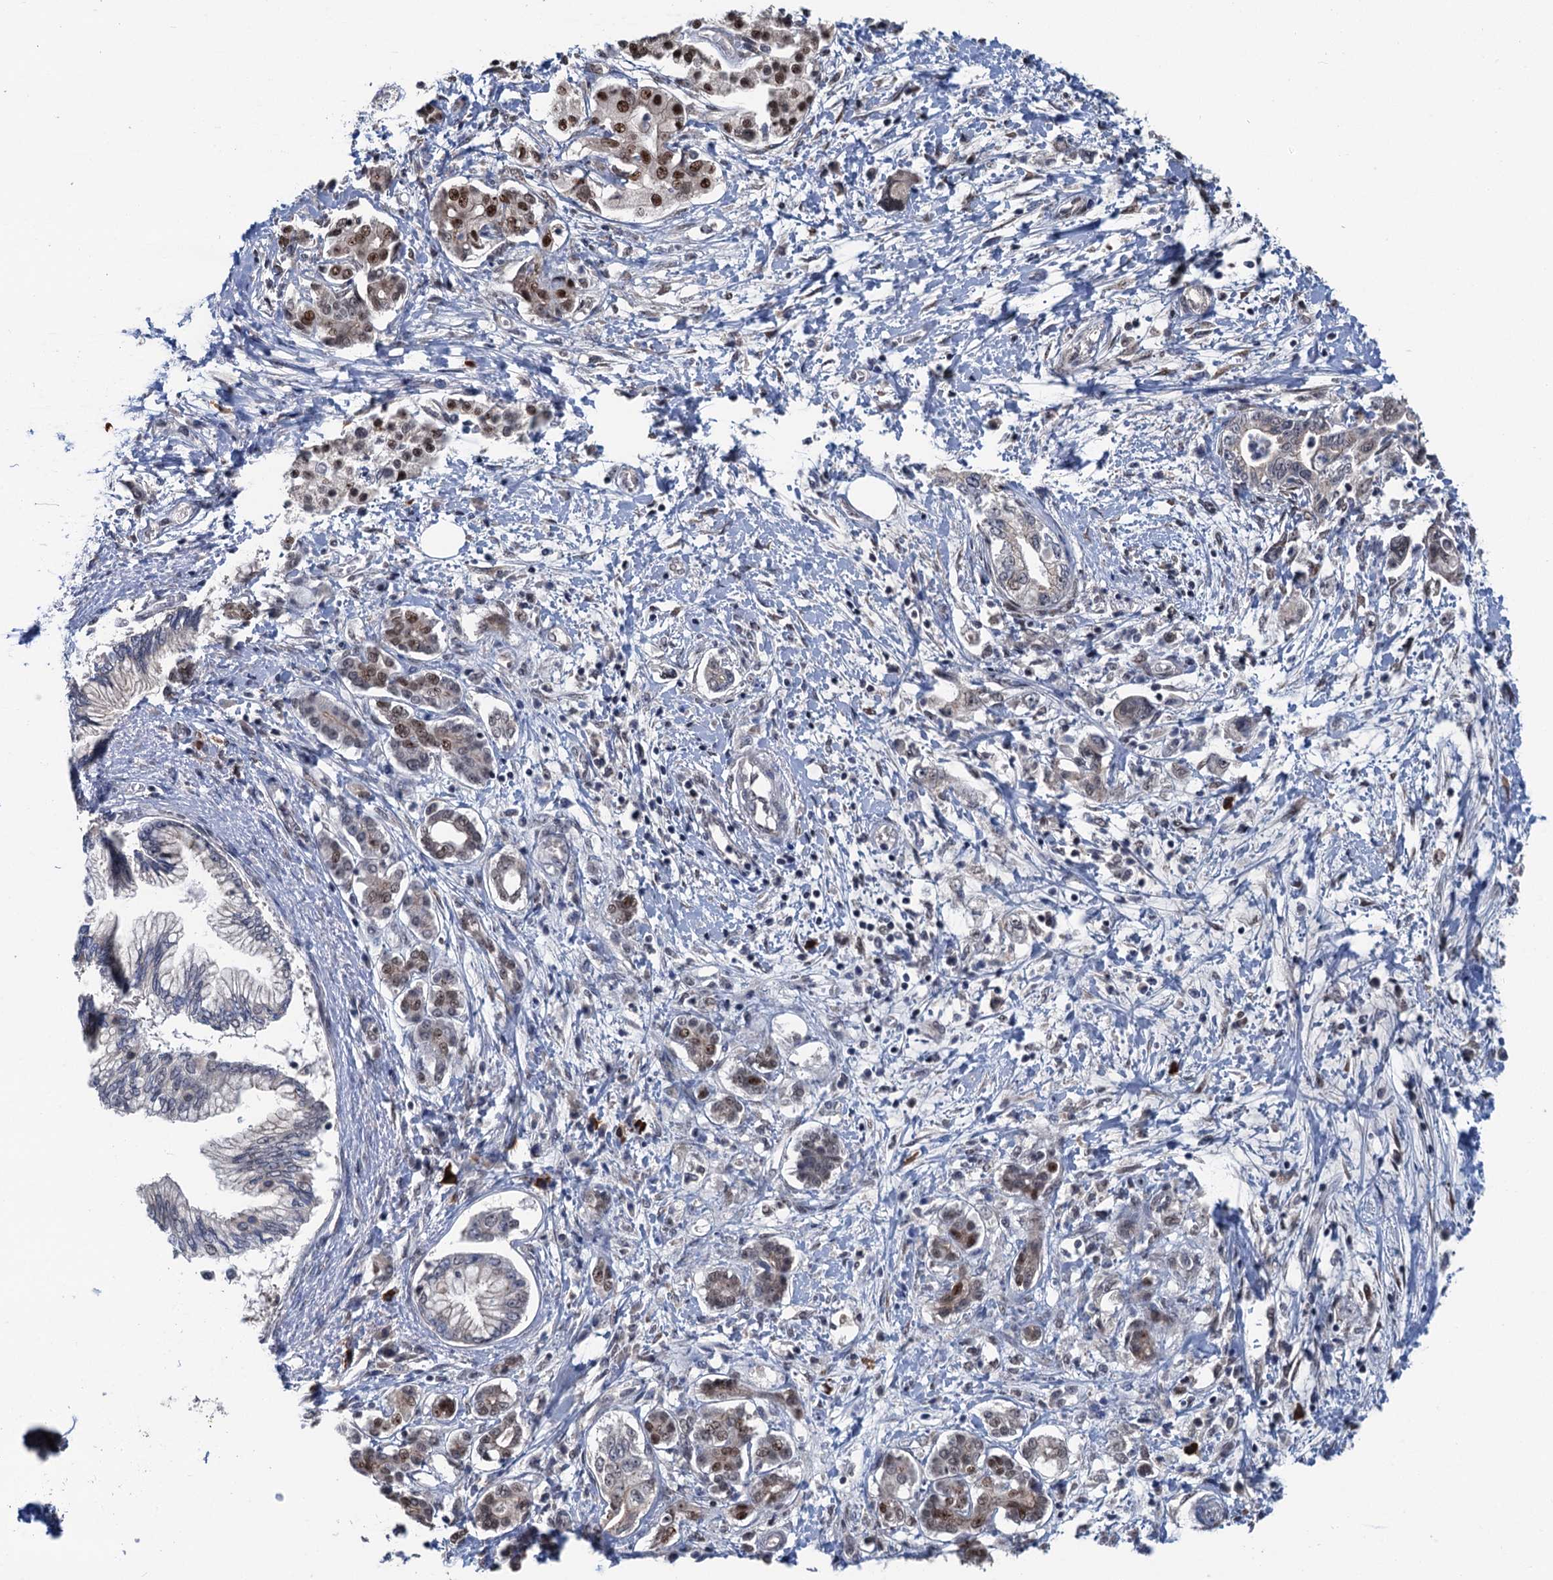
{"staining": {"intensity": "negative", "quantity": "none", "location": "none"}, "tissue": "pancreatic cancer", "cell_type": "Tumor cells", "image_type": "cancer", "snomed": [{"axis": "morphology", "description": "Adenocarcinoma, NOS"}, {"axis": "topography", "description": "Pancreas"}], "caption": "High magnification brightfield microscopy of pancreatic adenocarcinoma stained with DAB (brown) and counterstained with hematoxylin (blue): tumor cells show no significant staining.", "gene": "RASSF4", "patient": {"sex": "female", "age": 73}}